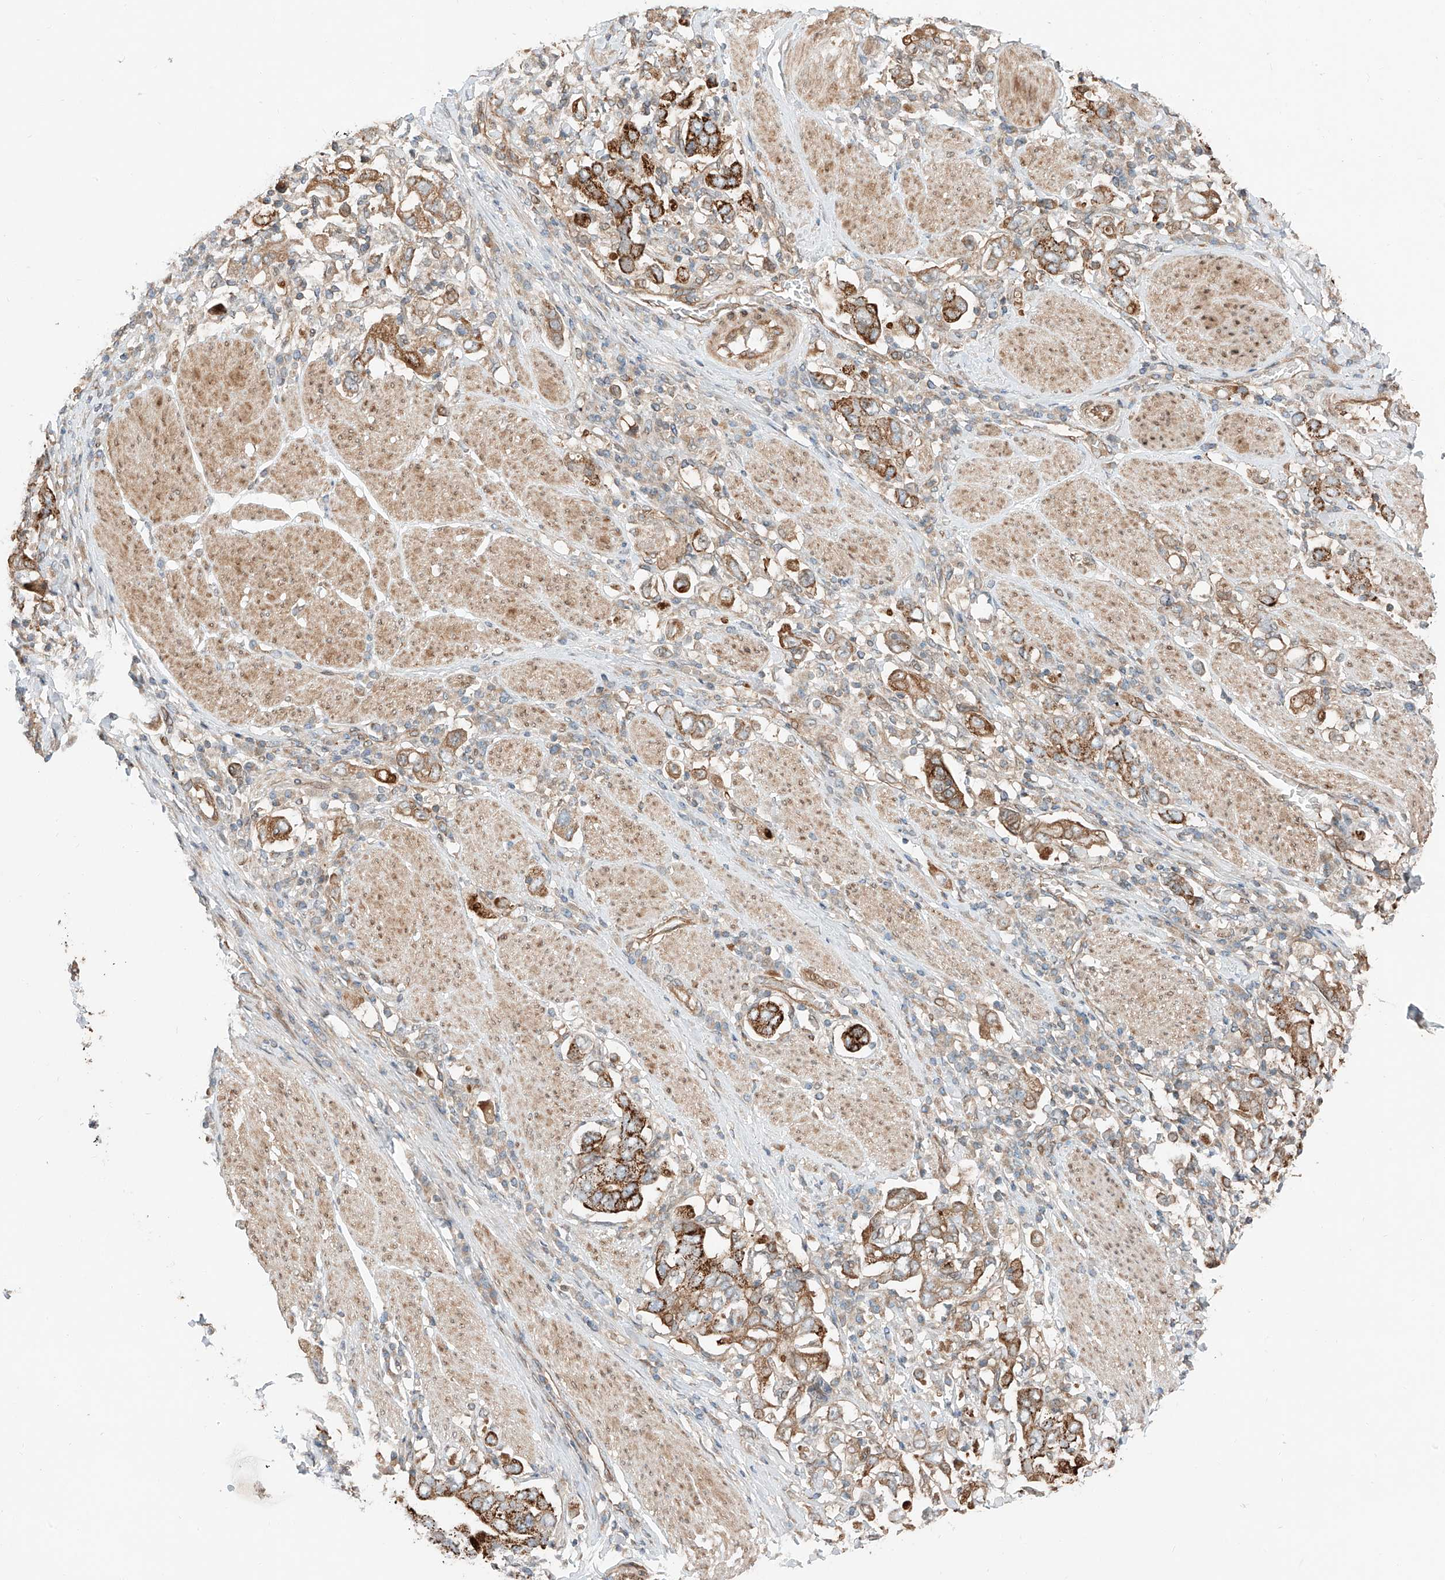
{"staining": {"intensity": "strong", "quantity": ">75%", "location": "cytoplasmic/membranous"}, "tissue": "stomach cancer", "cell_type": "Tumor cells", "image_type": "cancer", "snomed": [{"axis": "morphology", "description": "Adenocarcinoma, NOS"}, {"axis": "topography", "description": "Stomach, upper"}], "caption": "Immunohistochemistry histopathology image of neoplastic tissue: human adenocarcinoma (stomach) stained using immunohistochemistry shows high levels of strong protein expression localized specifically in the cytoplasmic/membranous of tumor cells, appearing as a cytoplasmic/membranous brown color.", "gene": "CEP162", "patient": {"sex": "male", "age": 62}}